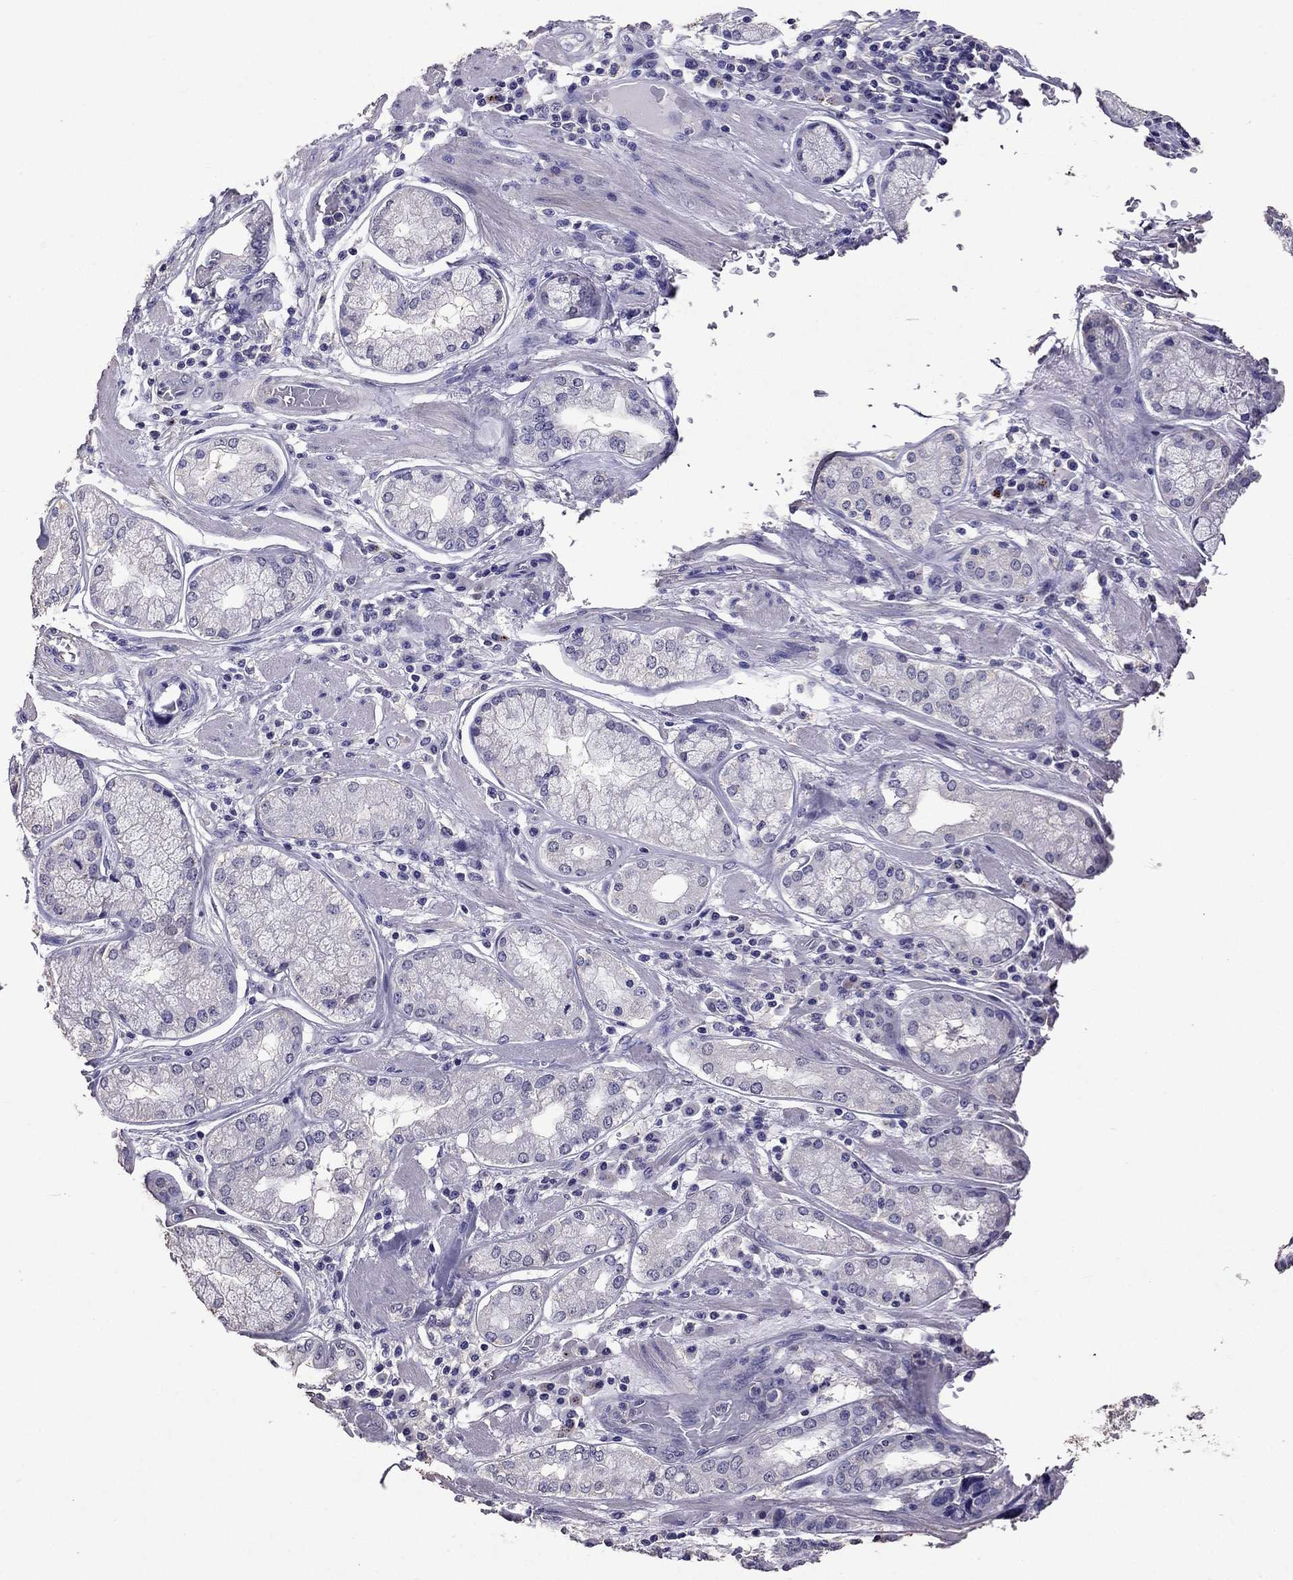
{"staining": {"intensity": "negative", "quantity": "none", "location": "none"}, "tissue": "stomach cancer", "cell_type": "Tumor cells", "image_type": "cancer", "snomed": [{"axis": "morphology", "description": "Adenocarcinoma, NOS"}, {"axis": "topography", "description": "Stomach, lower"}], "caption": "Tumor cells are negative for protein expression in human stomach cancer (adenocarcinoma). The staining is performed using DAB brown chromogen with nuclei counter-stained in using hematoxylin.", "gene": "NKX3-1", "patient": {"sex": "female", "age": 76}}